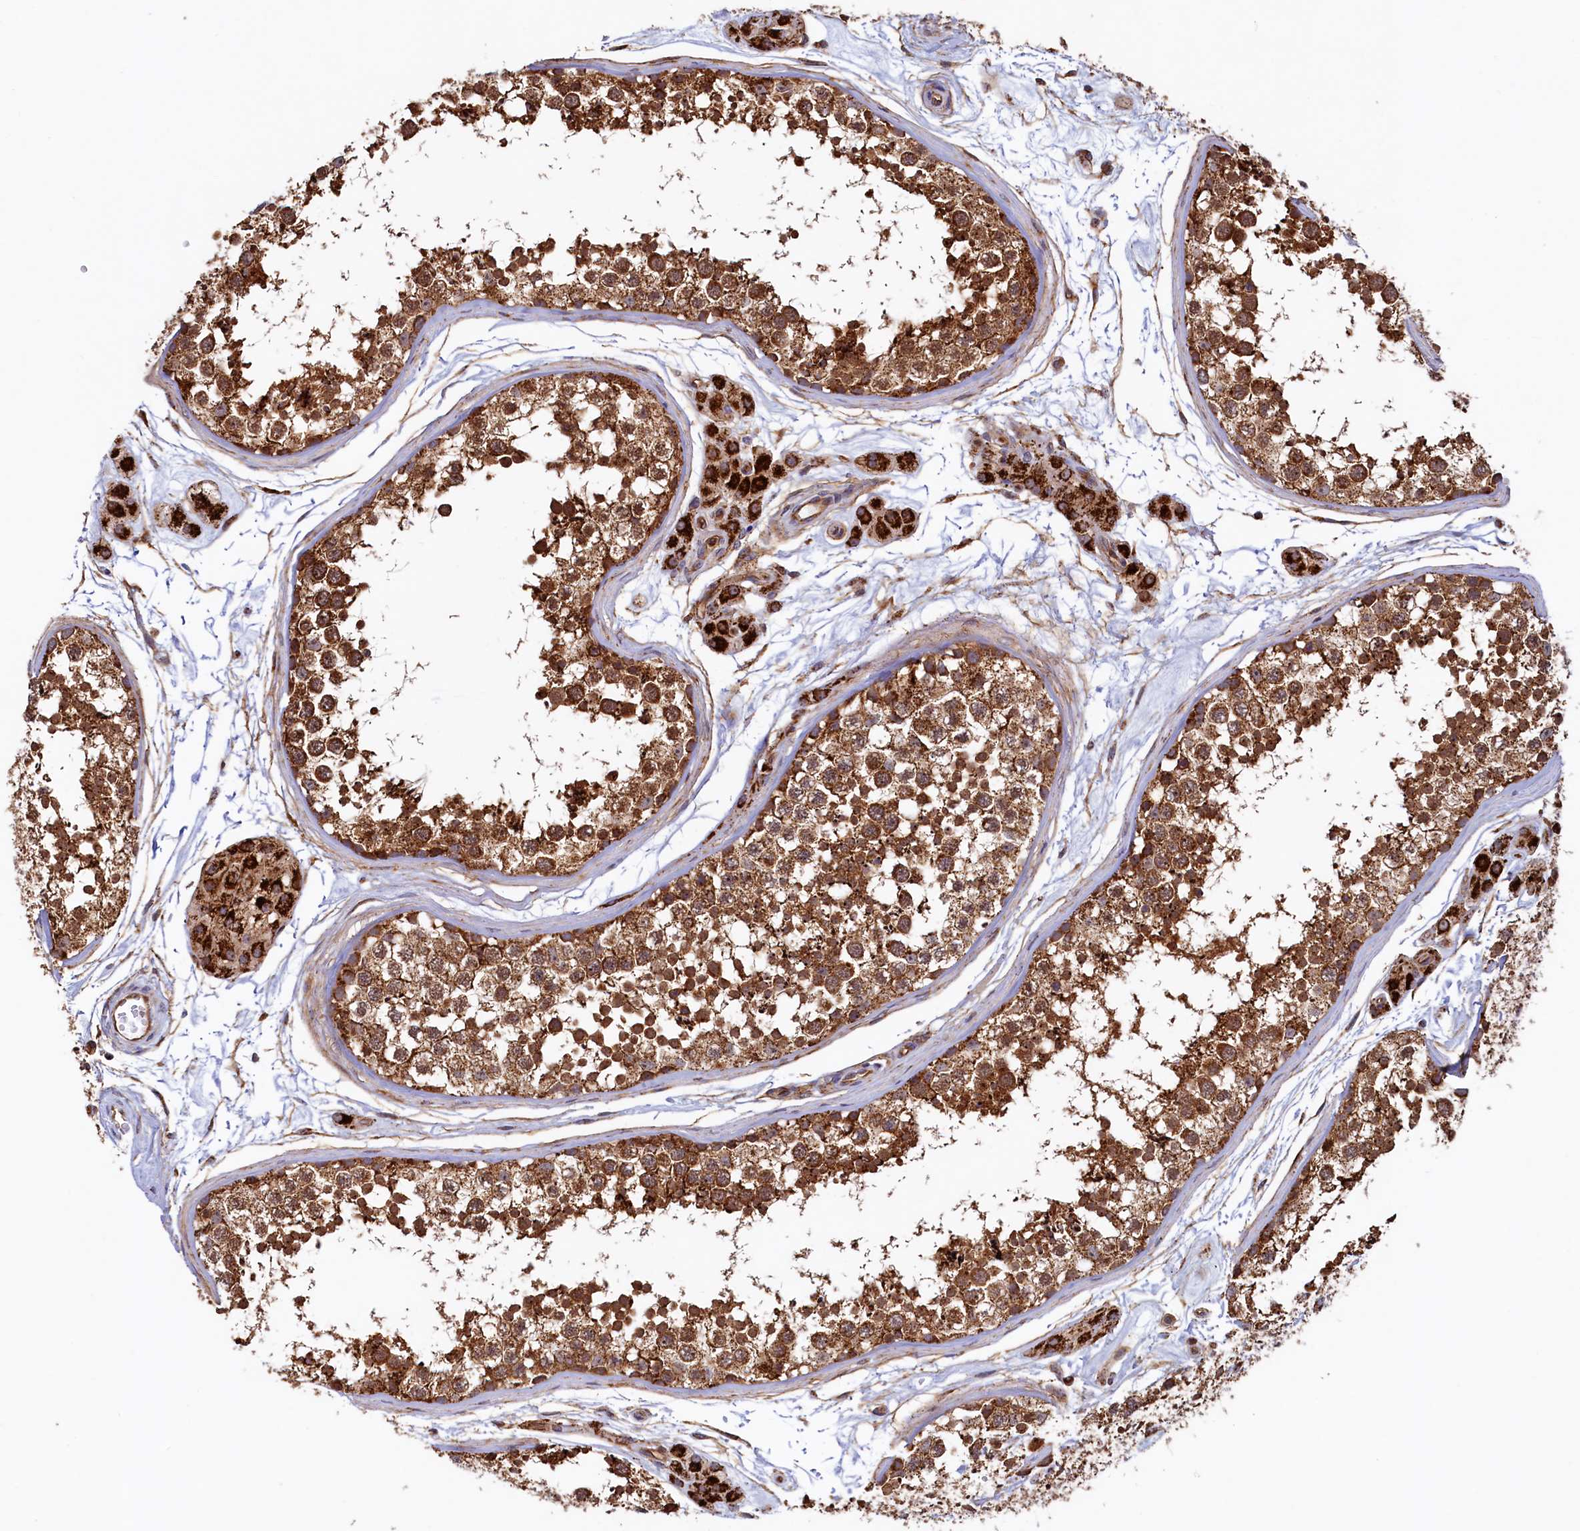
{"staining": {"intensity": "strong", "quantity": ">75%", "location": "cytoplasmic/membranous"}, "tissue": "testis", "cell_type": "Cells in seminiferous ducts", "image_type": "normal", "snomed": [{"axis": "morphology", "description": "Normal tissue, NOS"}, {"axis": "topography", "description": "Testis"}], "caption": "Immunohistochemistry (IHC) (DAB) staining of unremarkable human testis exhibits strong cytoplasmic/membranous protein expression in about >75% of cells in seminiferous ducts.", "gene": "UBE3B", "patient": {"sex": "male", "age": 56}}